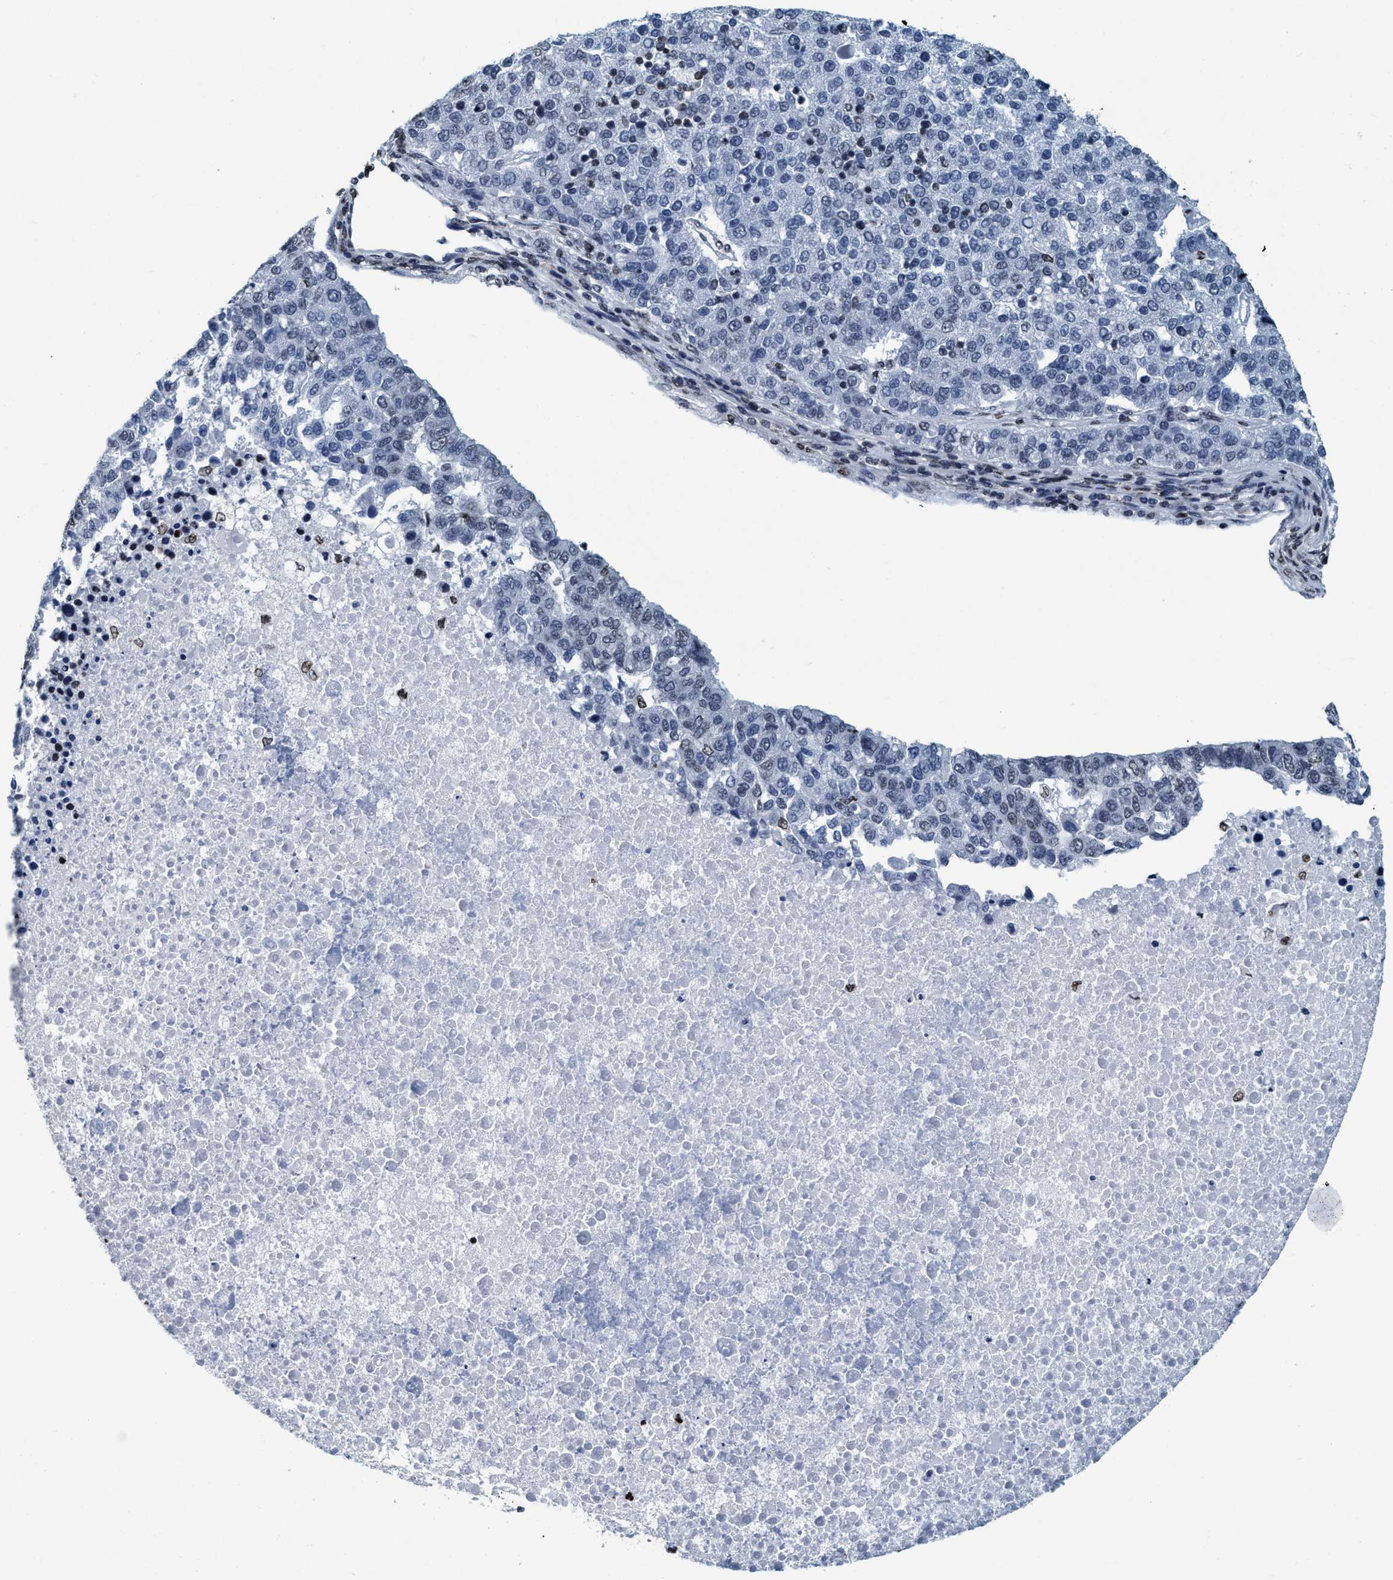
{"staining": {"intensity": "weak", "quantity": "<25%", "location": "nuclear"}, "tissue": "pancreatic cancer", "cell_type": "Tumor cells", "image_type": "cancer", "snomed": [{"axis": "morphology", "description": "Adenocarcinoma, NOS"}, {"axis": "topography", "description": "Pancreas"}], "caption": "Immunohistochemistry (IHC) of human pancreatic cancer (adenocarcinoma) shows no staining in tumor cells.", "gene": "CCNE2", "patient": {"sex": "female", "age": 61}}